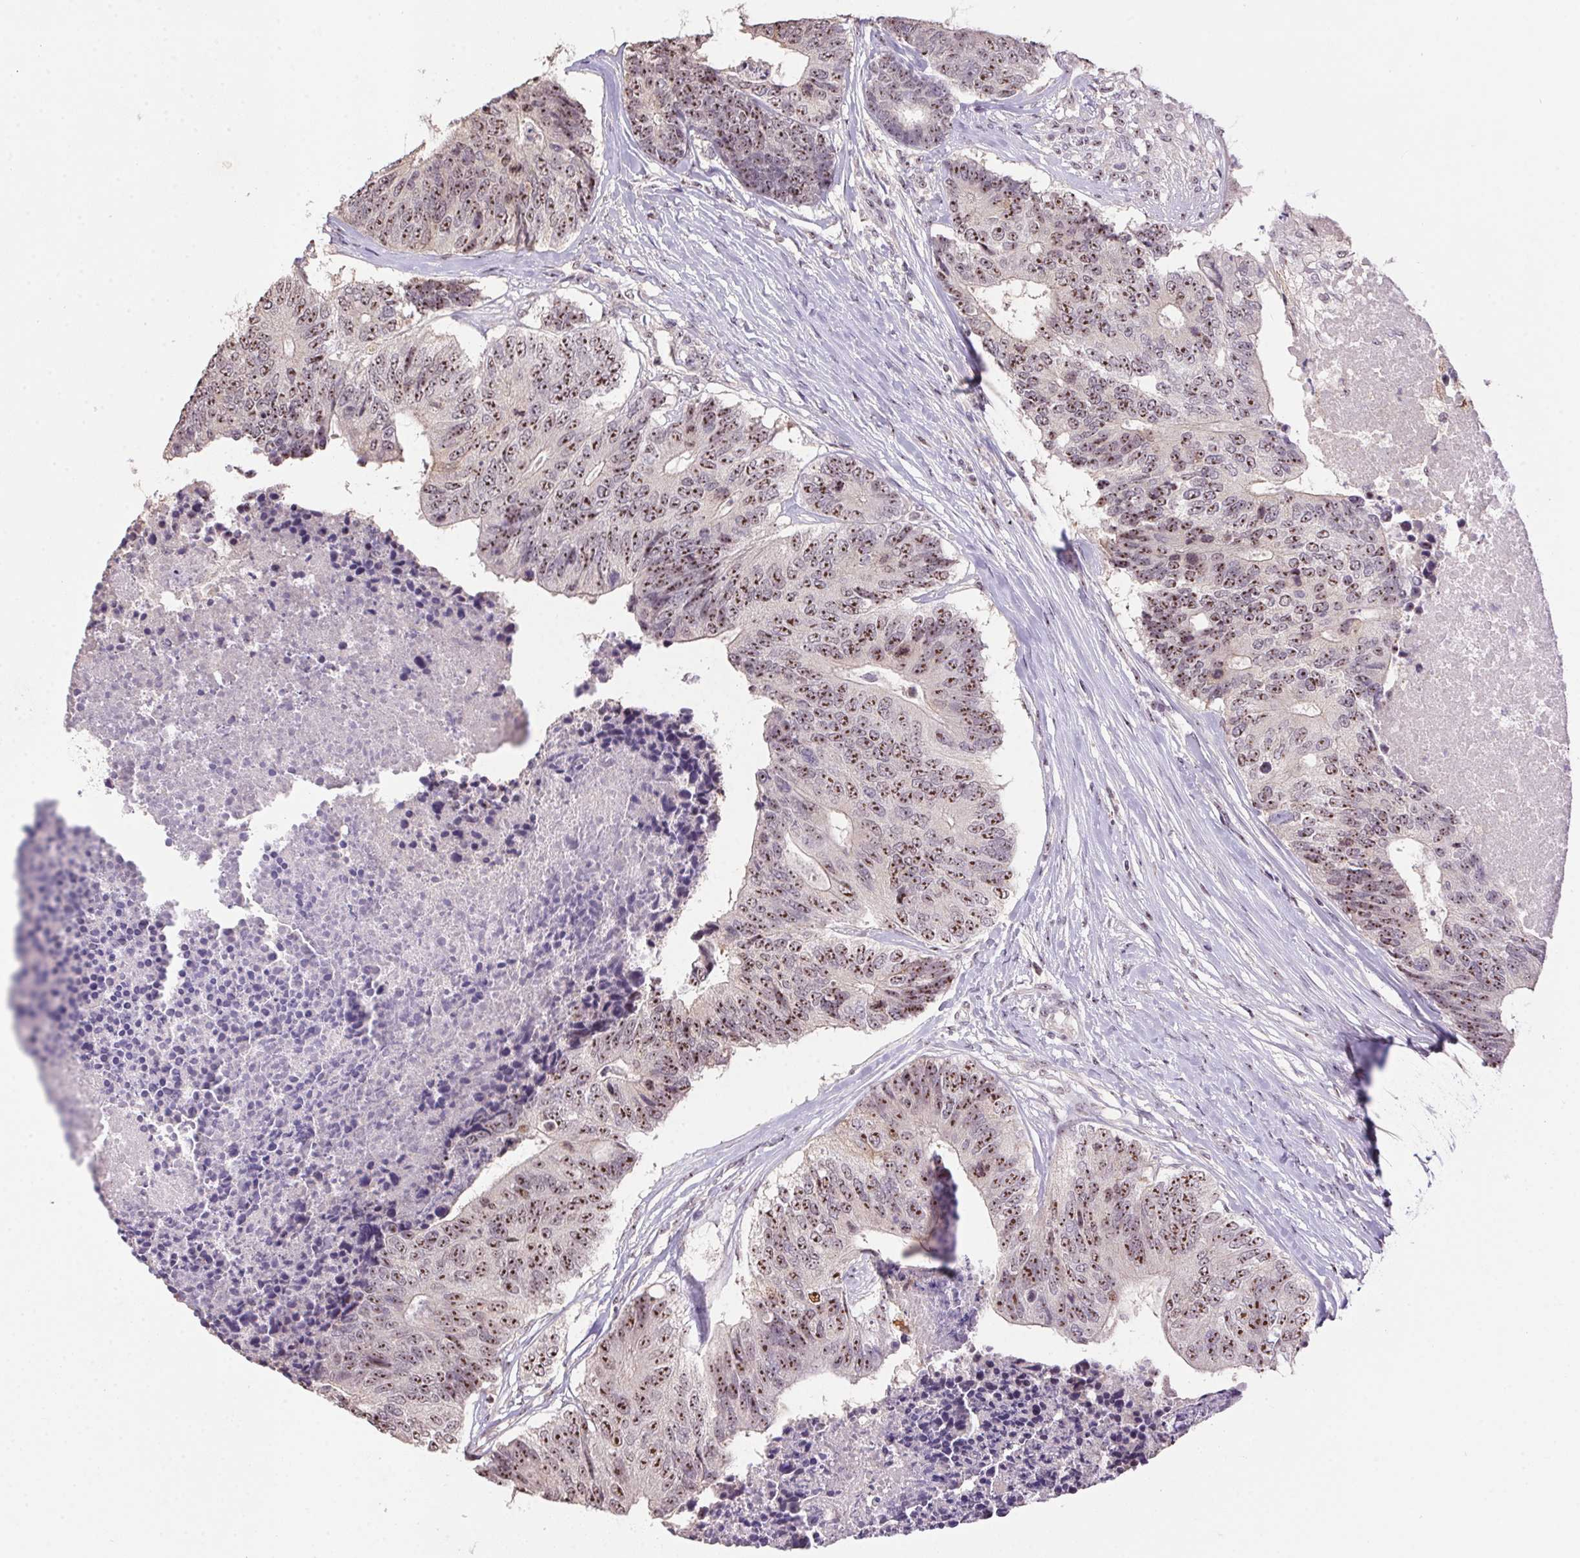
{"staining": {"intensity": "moderate", "quantity": ">75%", "location": "nuclear"}, "tissue": "colorectal cancer", "cell_type": "Tumor cells", "image_type": "cancer", "snomed": [{"axis": "morphology", "description": "Adenocarcinoma, NOS"}, {"axis": "topography", "description": "Colon"}], "caption": "A brown stain shows moderate nuclear positivity of a protein in human adenocarcinoma (colorectal) tumor cells. (DAB IHC with brightfield microscopy, high magnification).", "gene": "BATF2", "patient": {"sex": "female", "age": 67}}